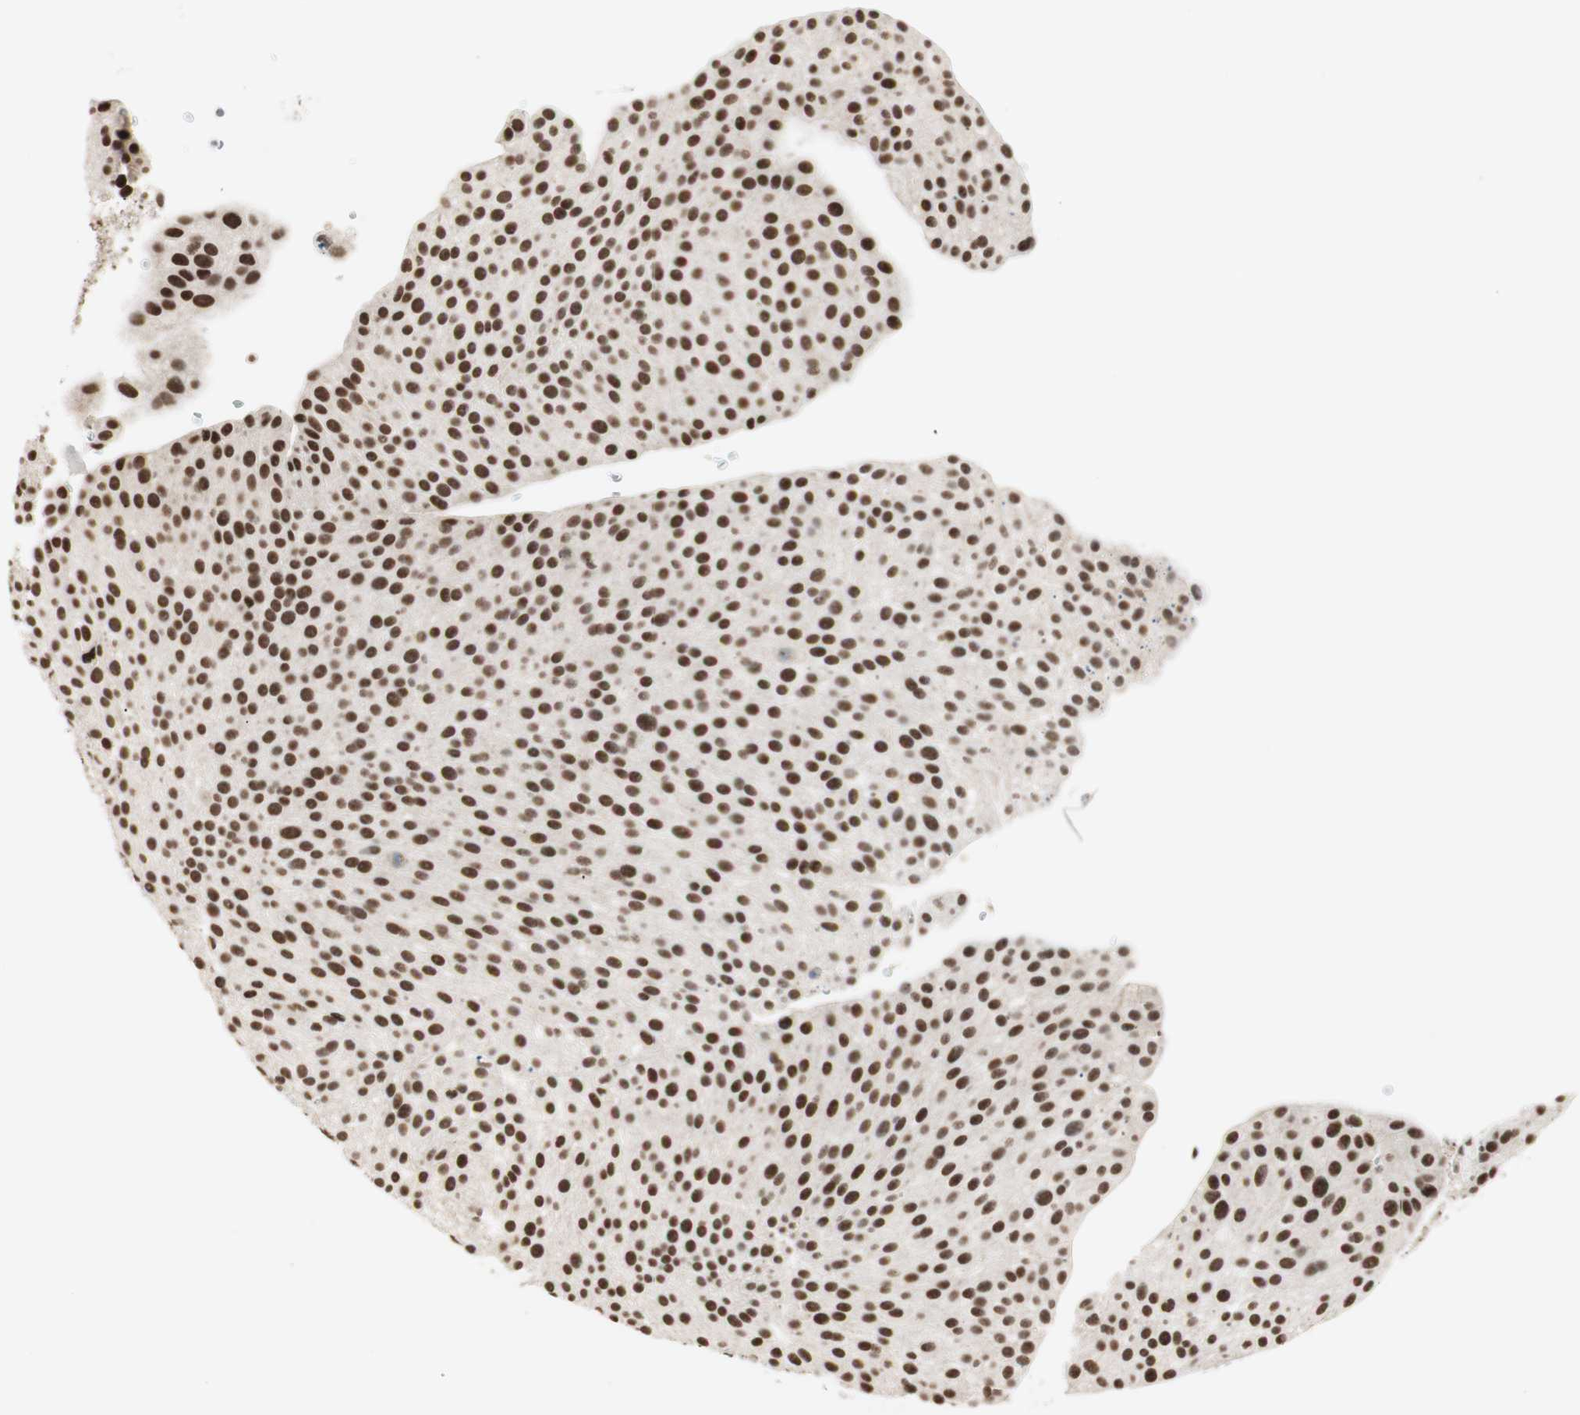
{"staining": {"intensity": "strong", "quantity": ">75%", "location": "nuclear"}, "tissue": "urothelial cancer", "cell_type": "Tumor cells", "image_type": "cancer", "snomed": [{"axis": "morphology", "description": "Urothelial carcinoma, Low grade"}, {"axis": "topography", "description": "Smooth muscle"}, {"axis": "topography", "description": "Urinary bladder"}], "caption": "Strong nuclear expression is seen in approximately >75% of tumor cells in urothelial cancer.", "gene": "SMARCE1", "patient": {"sex": "male", "age": 60}}